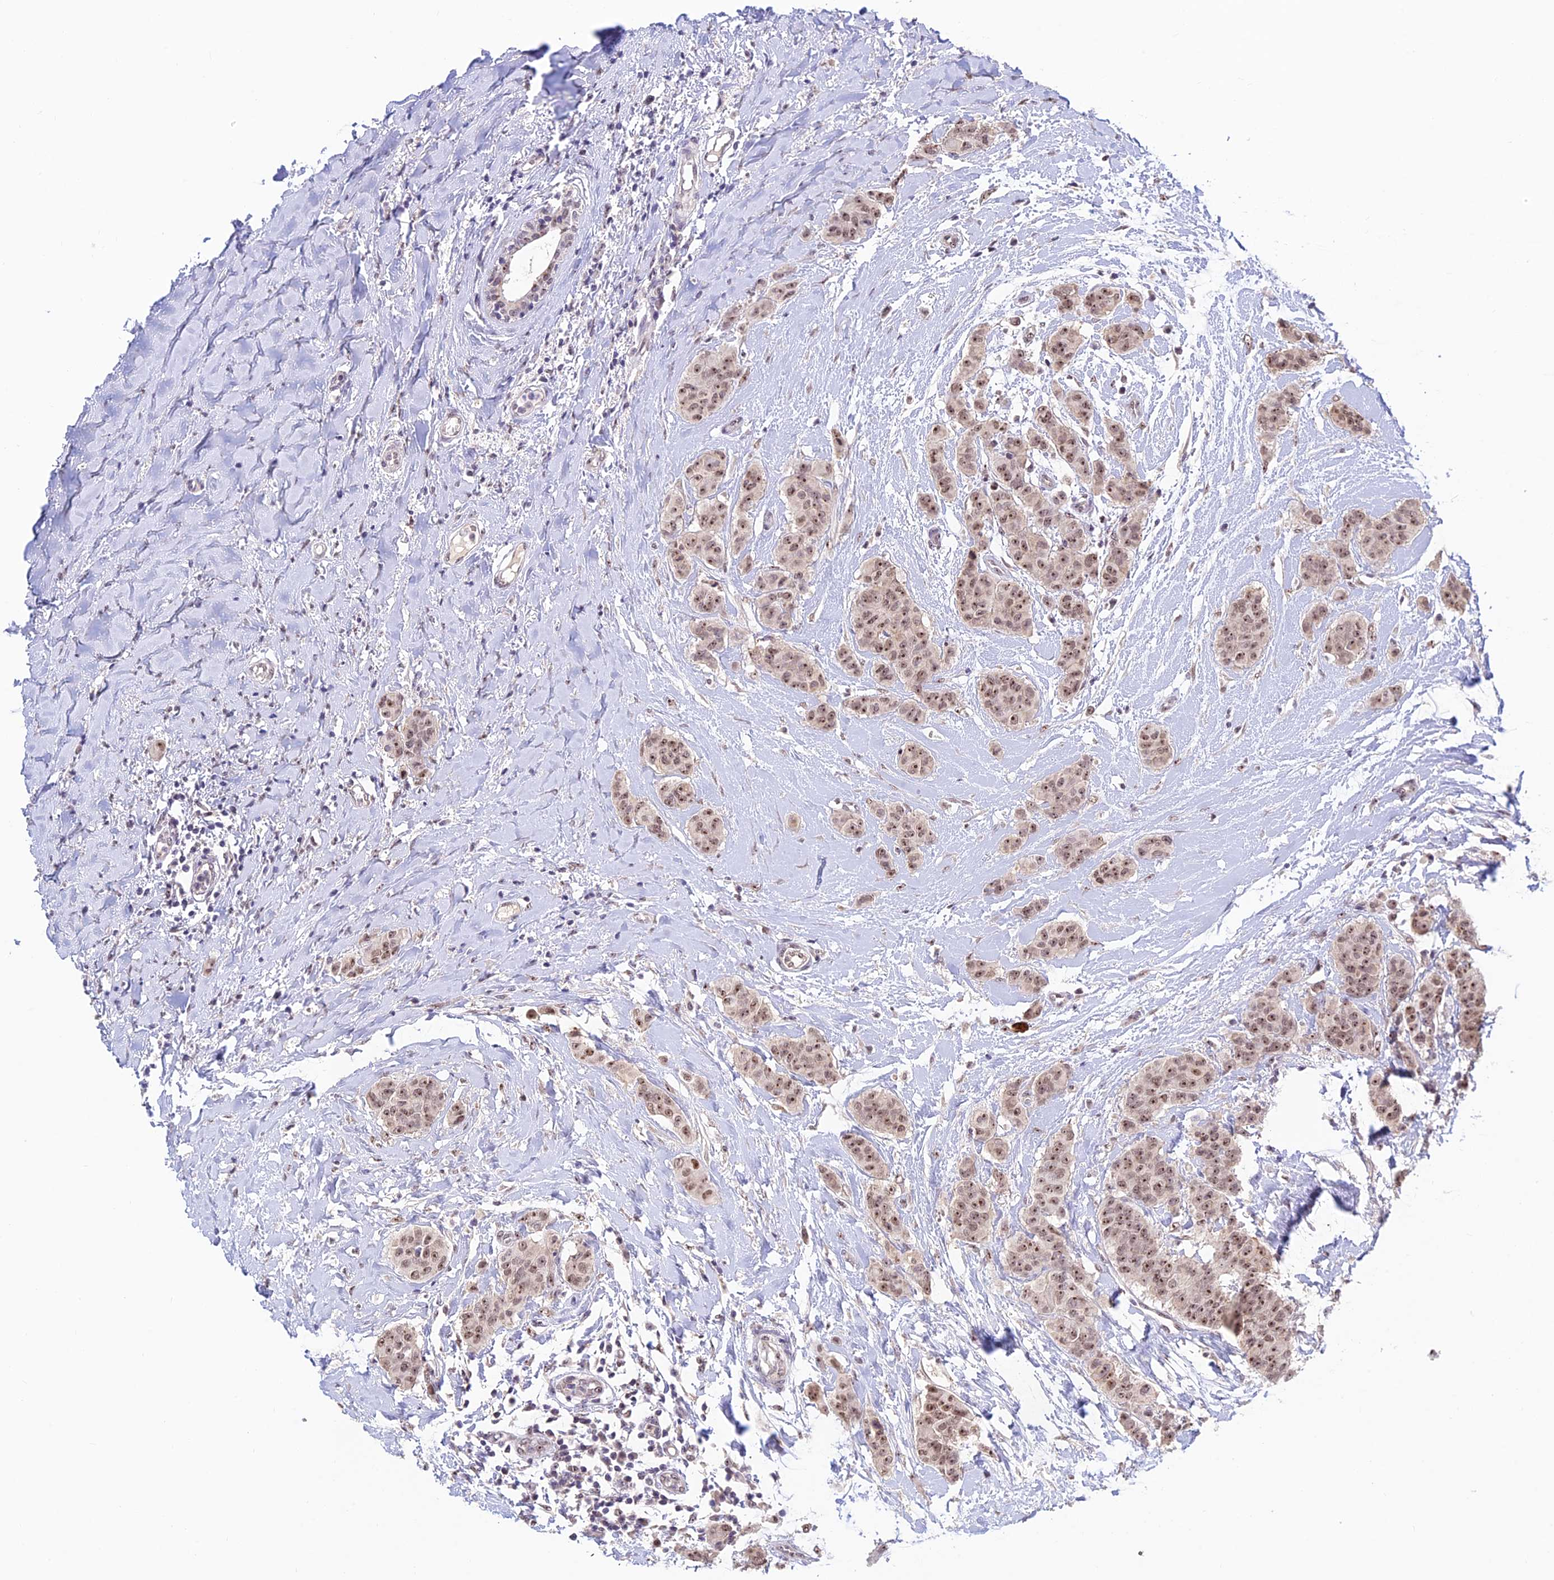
{"staining": {"intensity": "moderate", "quantity": ">75%", "location": "nuclear"}, "tissue": "breast cancer", "cell_type": "Tumor cells", "image_type": "cancer", "snomed": [{"axis": "morphology", "description": "Duct carcinoma"}, {"axis": "topography", "description": "Breast"}], "caption": "Immunohistochemistry (DAB (3,3'-diaminobenzidine)) staining of invasive ductal carcinoma (breast) reveals moderate nuclear protein expression in approximately >75% of tumor cells.", "gene": "POLR1G", "patient": {"sex": "female", "age": 40}}